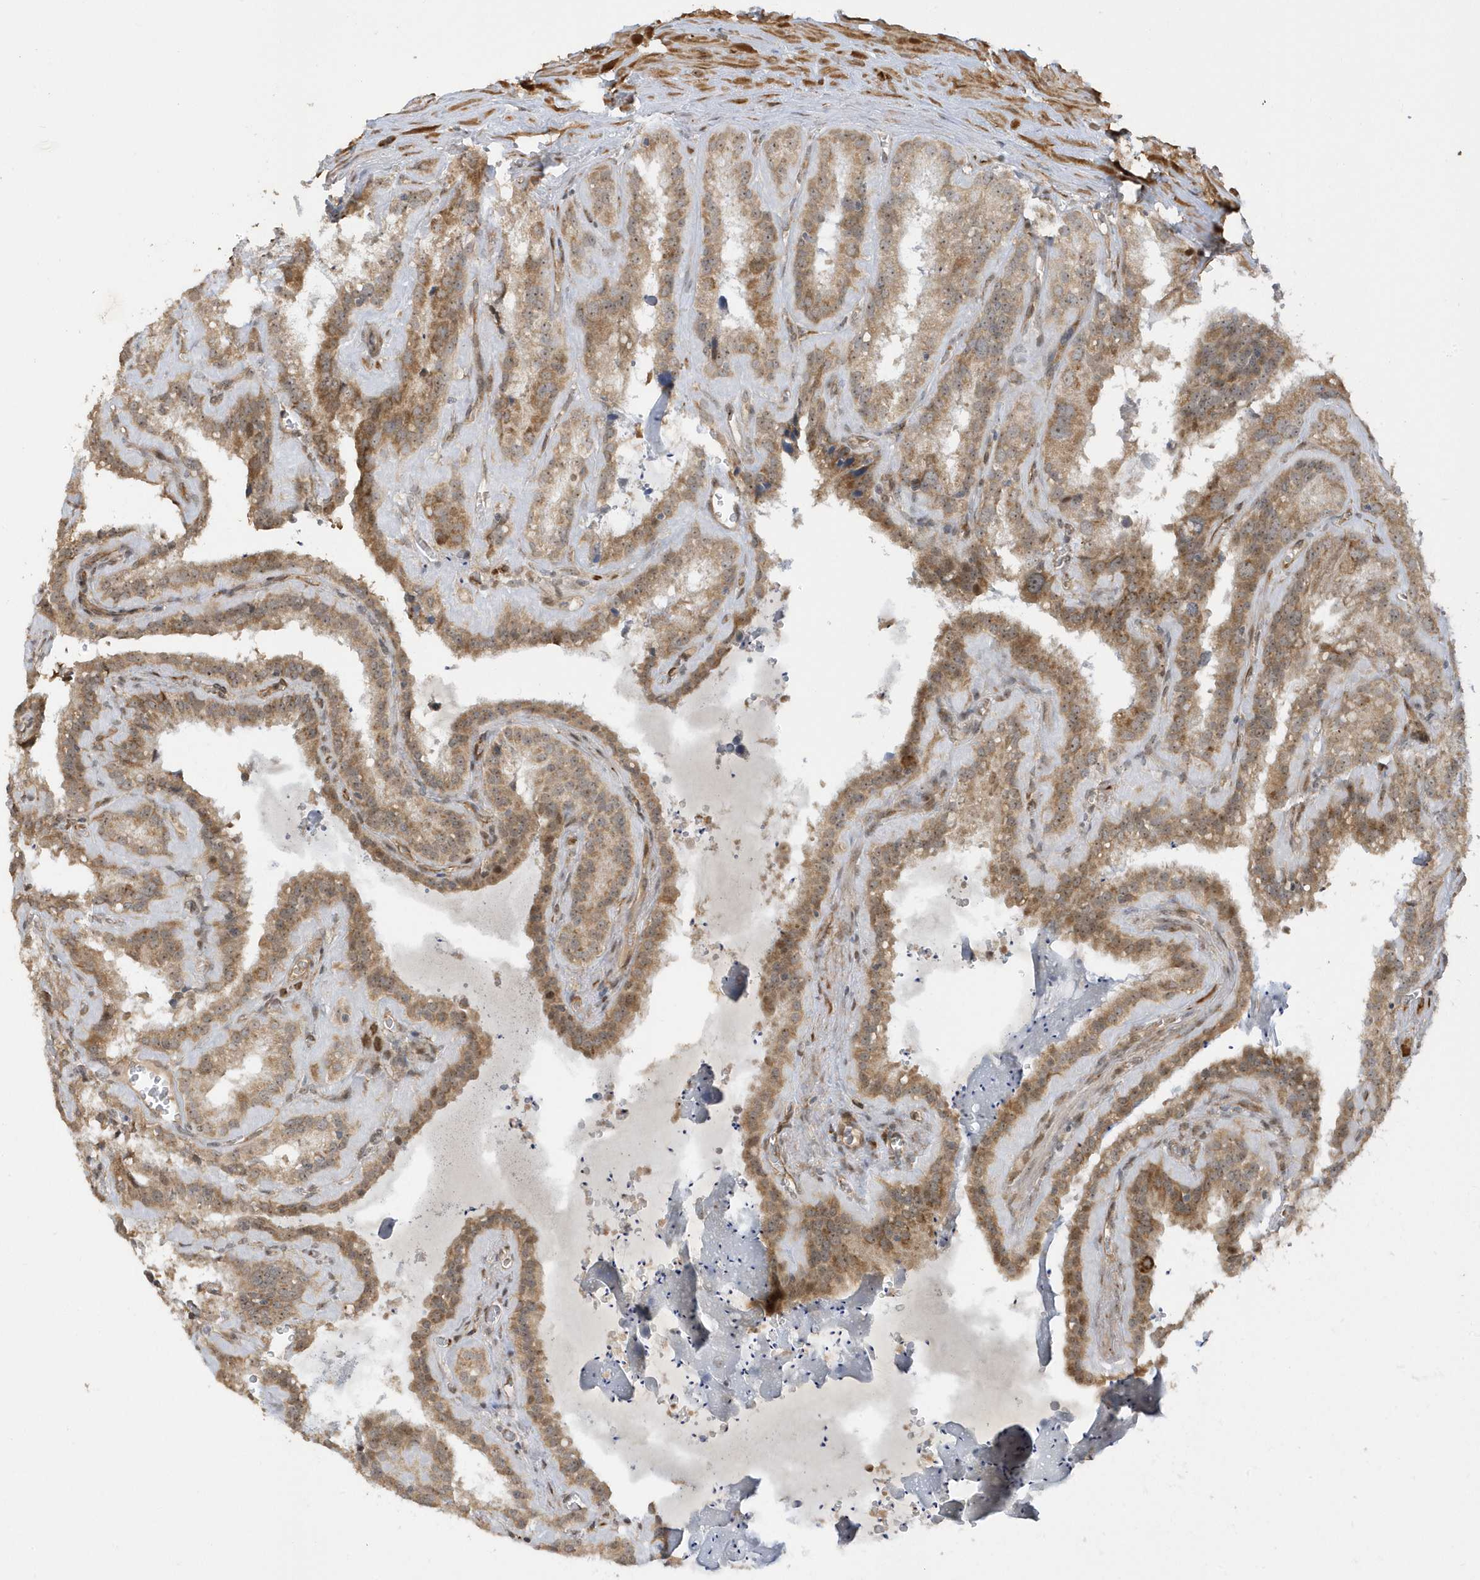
{"staining": {"intensity": "moderate", "quantity": ">75%", "location": "cytoplasmic/membranous"}, "tissue": "seminal vesicle", "cell_type": "Glandular cells", "image_type": "normal", "snomed": [{"axis": "morphology", "description": "Normal tissue, NOS"}, {"axis": "topography", "description": "Prostate"}, {"axis": "topography", "description": "Seminal veicle"}], "caption": "A medium amount of moderate cytoplasmic/membranous expression is identified in about >75% of glandular cells in benign seminal vesicle. The staining was performed using DAB (3,3'-diaminobenzidine) to visualize the protein expression in brown, while the nuclei were stained in blue with hematoxylin (Magnification: 20x).", "gene": "ECM2", "patient": {"sex": "male", "age": 59}}